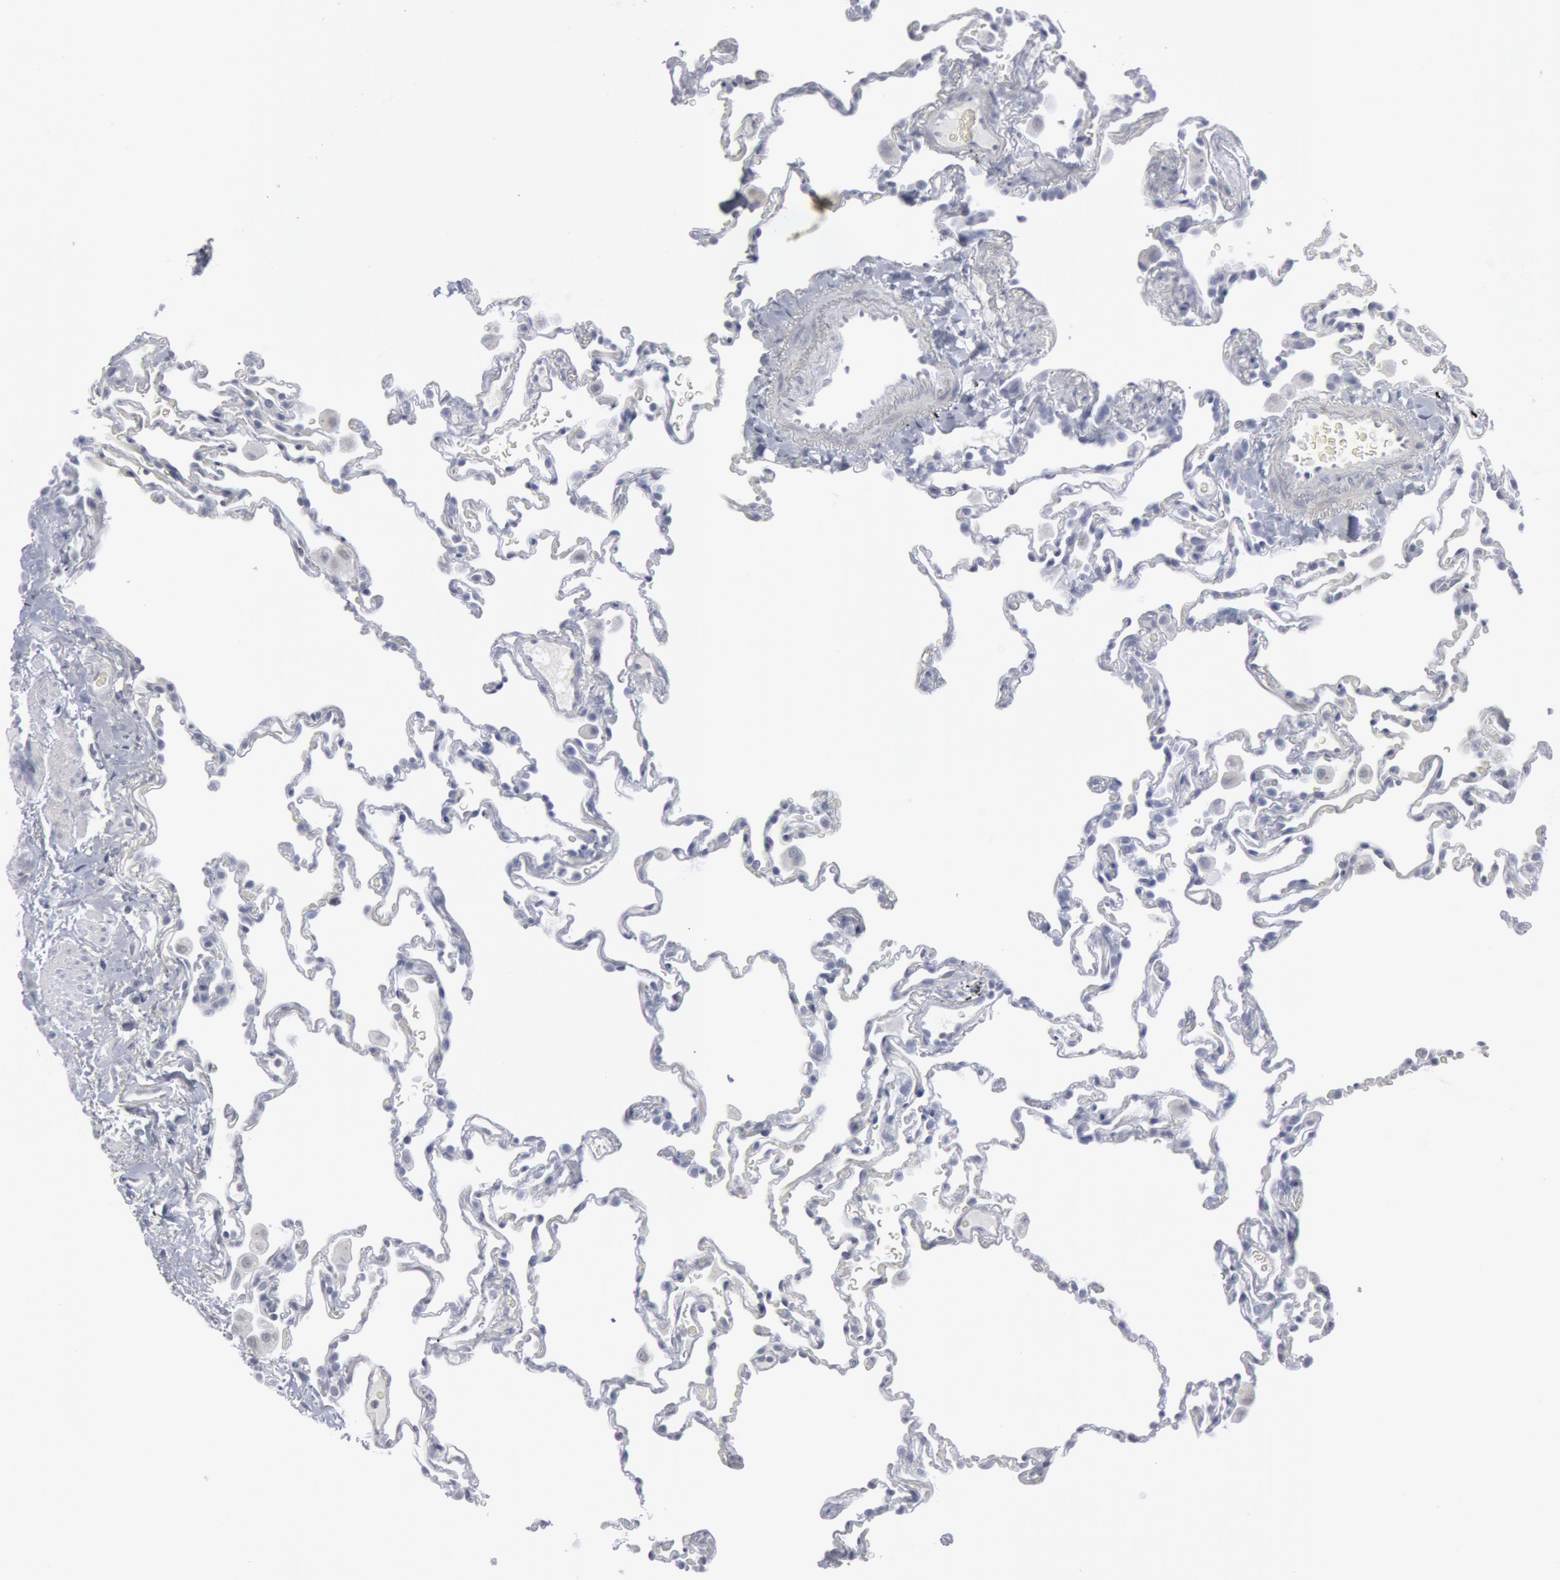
{"staining": {"intensity": "negative", "quantity": "none", "location": "none"}, "tissue": "lung", "cell_type": "Alveolar cells", "image_type": "normal", "snomed": [{"axis": "morphology", "description": "Normal tissue, NOS"}, {"axis": "topography", "description": "Lung"}], "caption": "Immunohistochemistry (IHC) image of normal lung: human lung stained with DAB (3,3'-diaminobenzidine) exhibits no significant protein positivity in alveolar cells.", "gene": "DMC1", "patient": {"sex": "male", "age": 59}}